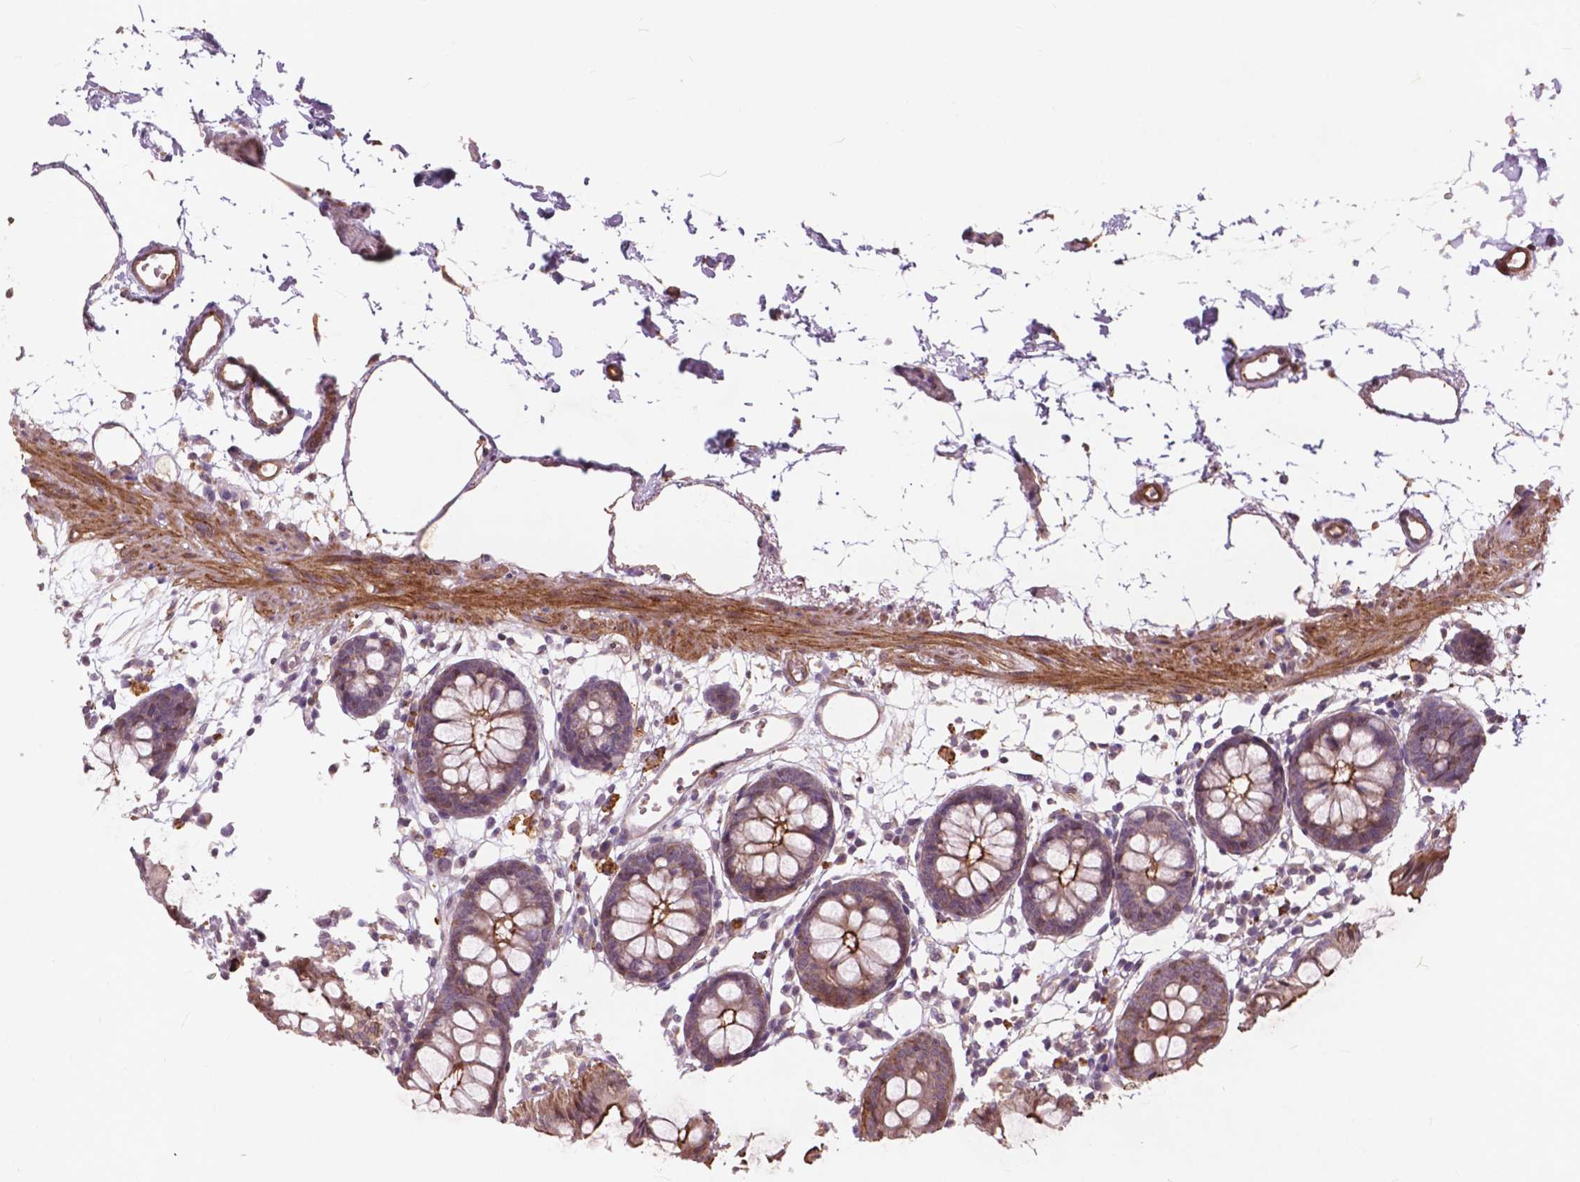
{"staining": {"intensity": "moderate", "quantity": ">75%", "location": "cytoplasmic/membranous"}, "tissue": "colon", "cell_type": "Endothelial cells", "image_type": "normal", "snomed": [{"axis": "morphology", "description": "Normal tissue, NOS"}, {"axis": "topography", "description": "Colon"}], "caption": "This is a histology image of immunohistochemistry staining of benign colon, which shows moderate positivity in the cytoplasmic/membranous of endothelial cells.", "gene": "RFPL4B", "patient": {"sex": "female", "age": 84}}